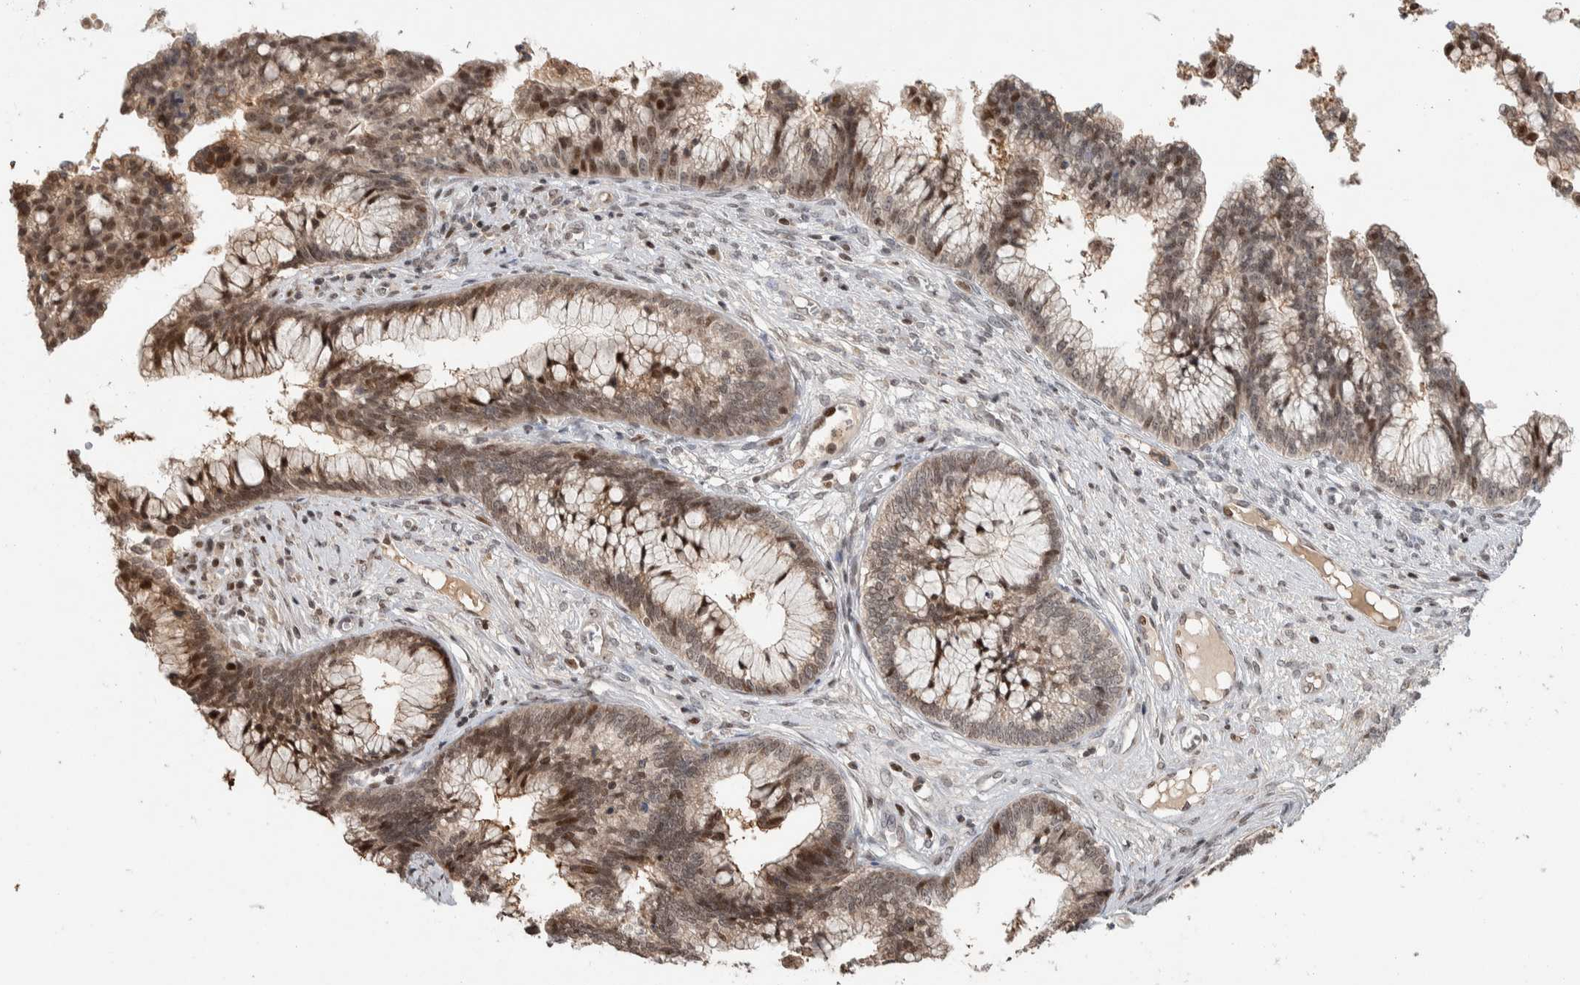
{"staining": {"intensity": "moderate", "quantity": ">75%", "location": "nuclear"}, "tissue": "cervical cancer", "cell_type": "Tumor cells", "image_type": "cancer", "snomed": [{"axis": "morphology", "description": "Adenocarcinoma, NOS"}, {"axis": "topography", "description": "Cervix"}], "caption": "A brown stain labels moderate nuclear positivity of a protein in human cervical cancer (adenocarcinoma) tumor cells.", "gene": "ZNF521", "patient": {"sex": "female", "age": 44}}